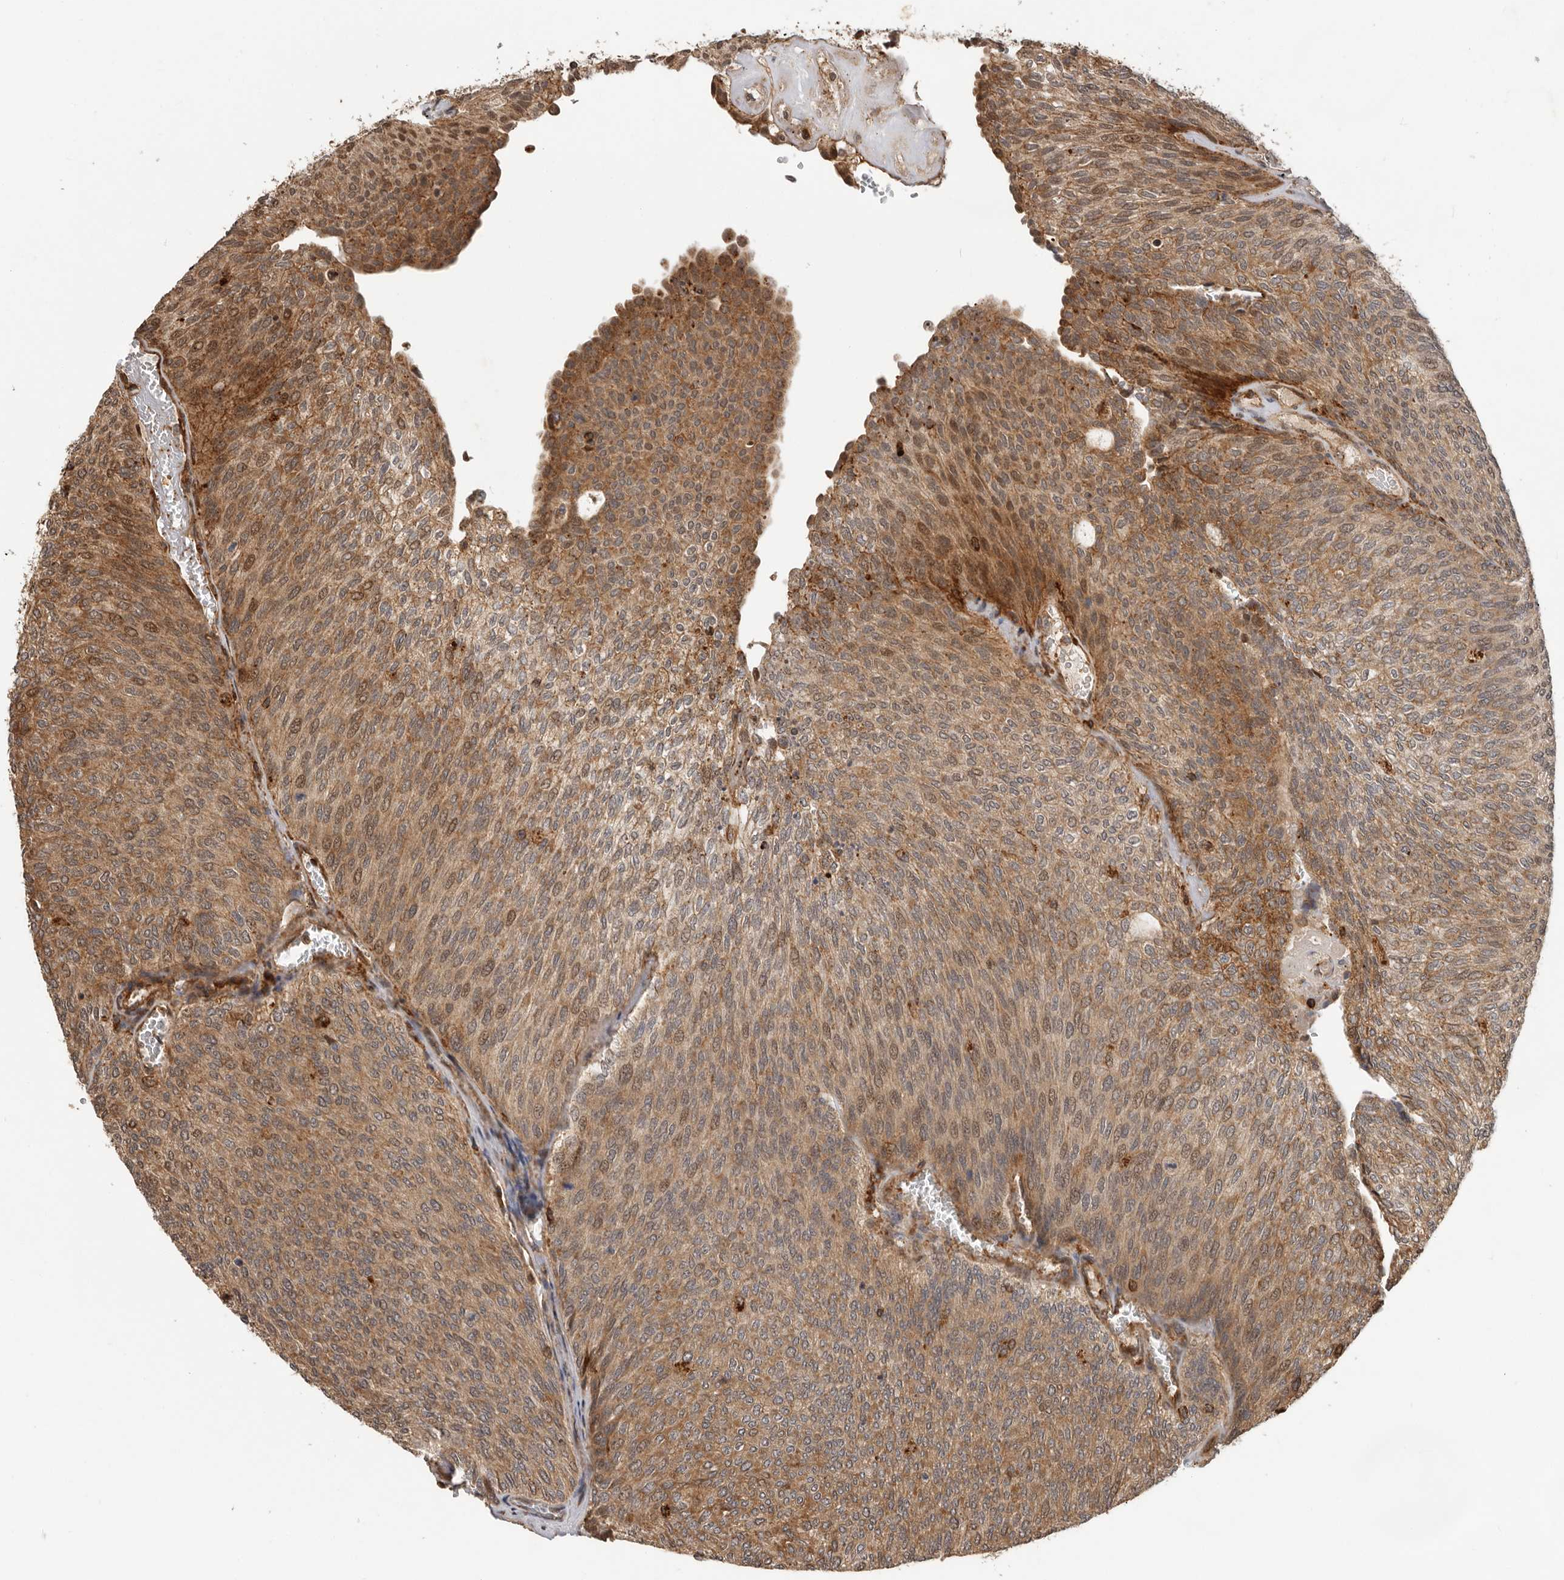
{"staining": {"intensity": "moderate", "quantity": ">75%", "location": "cytoplasmic/membranous,nuclear"}, "tissue": "urothelial cancer", "cell_type": "Tumor cells", "image_type": "cancer", "snomed": [{"axis": "morphology", "description": "Urothelial carcinoma, Low grade"}, {"axis": "topography", "description": "Urinary bladder"}], "caption": "Immunohistochemical staining of human urothelial cancer displays medium levels of moderate cytoplasmic/membranous and nuclear staining in about >75% of tumor cells.", "gene": "RNF157", "patient": {"sex": "female", "age": 79}}